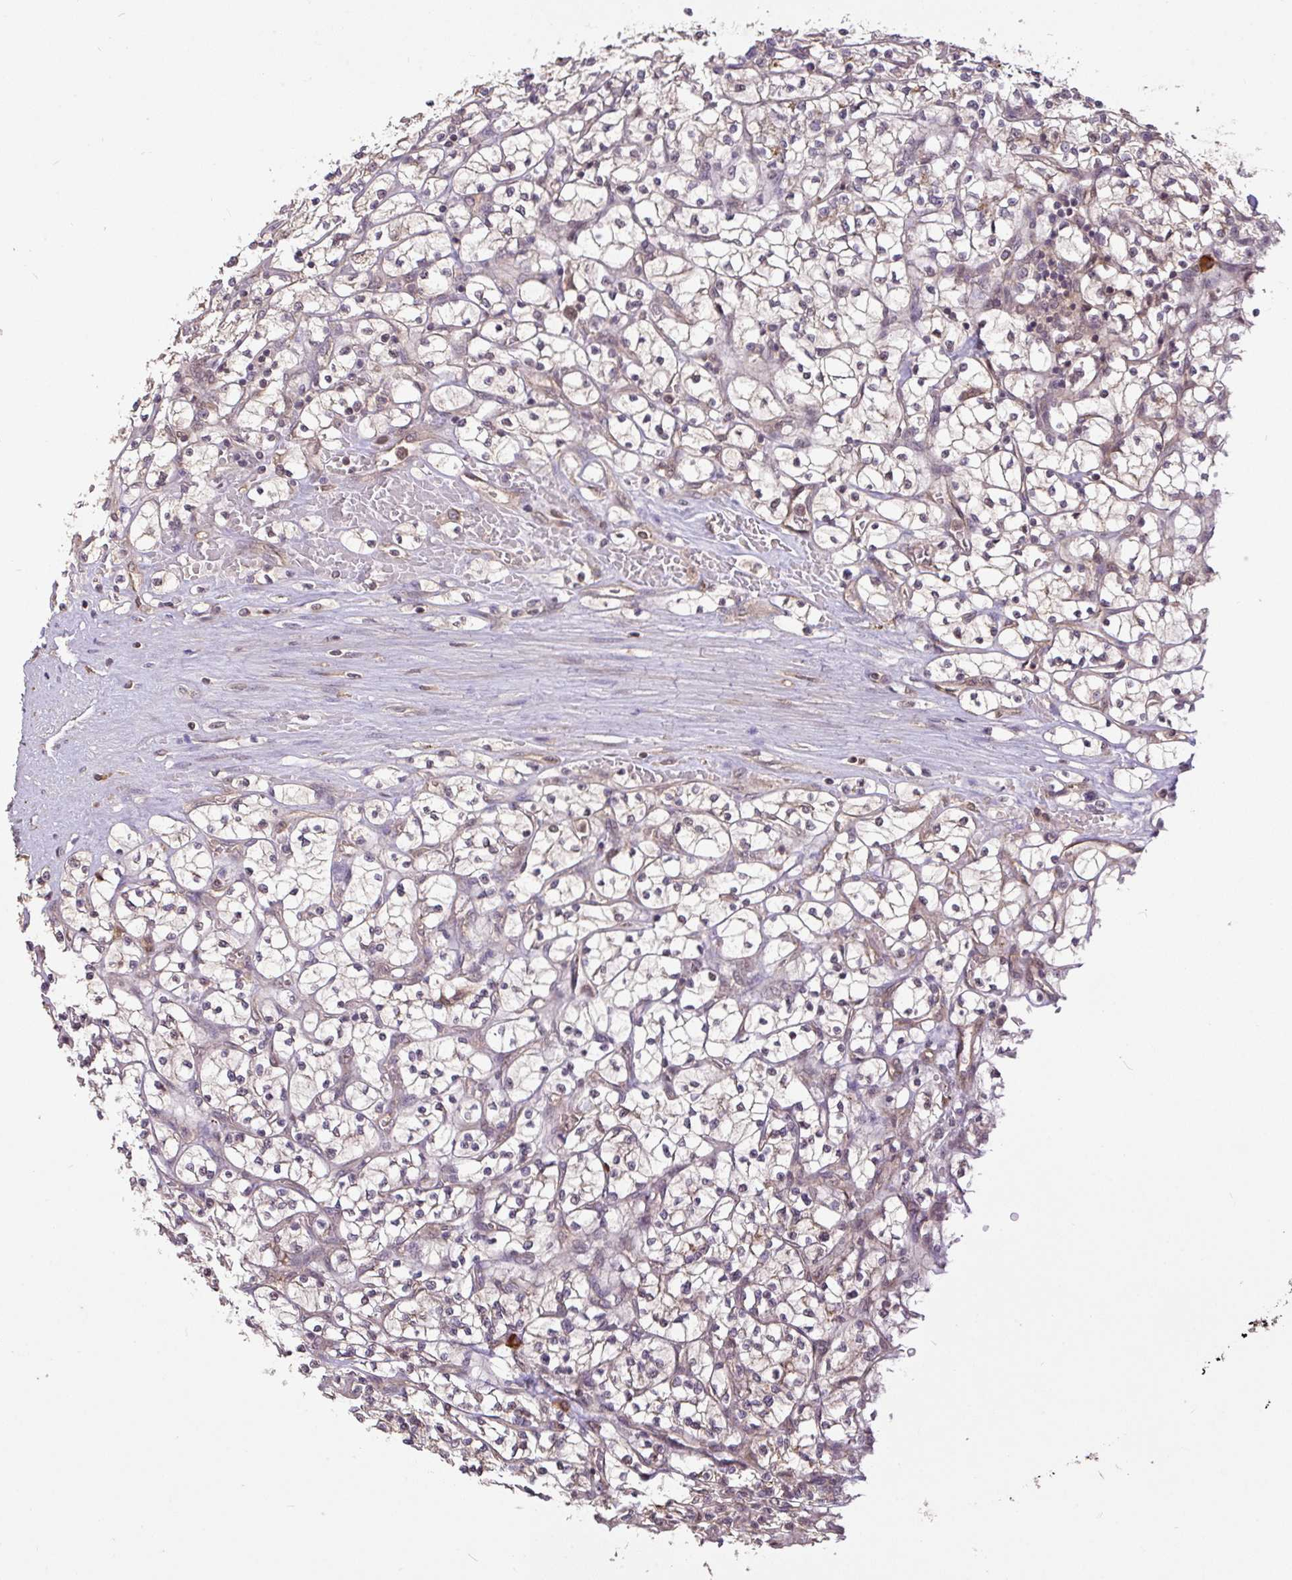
{"staining": {"intensity": "negative", "quantity": "none", "location": "none"}, "tissue": "renal cancer", "cell_type": "Tumor cells", "image_type": "cancer", "snomed": [{"axis": "morphology", "description": "Adenocarcinoma, NOS"}, {"axis": "topography", "description": "Kidney"}], "caption": "Immunohistochemical staining of human renal adenocarcinoma shows no significant positivity in tumor cells.", "gene": "FCER1A", "patient": {"sex": "female", "age": 64}}